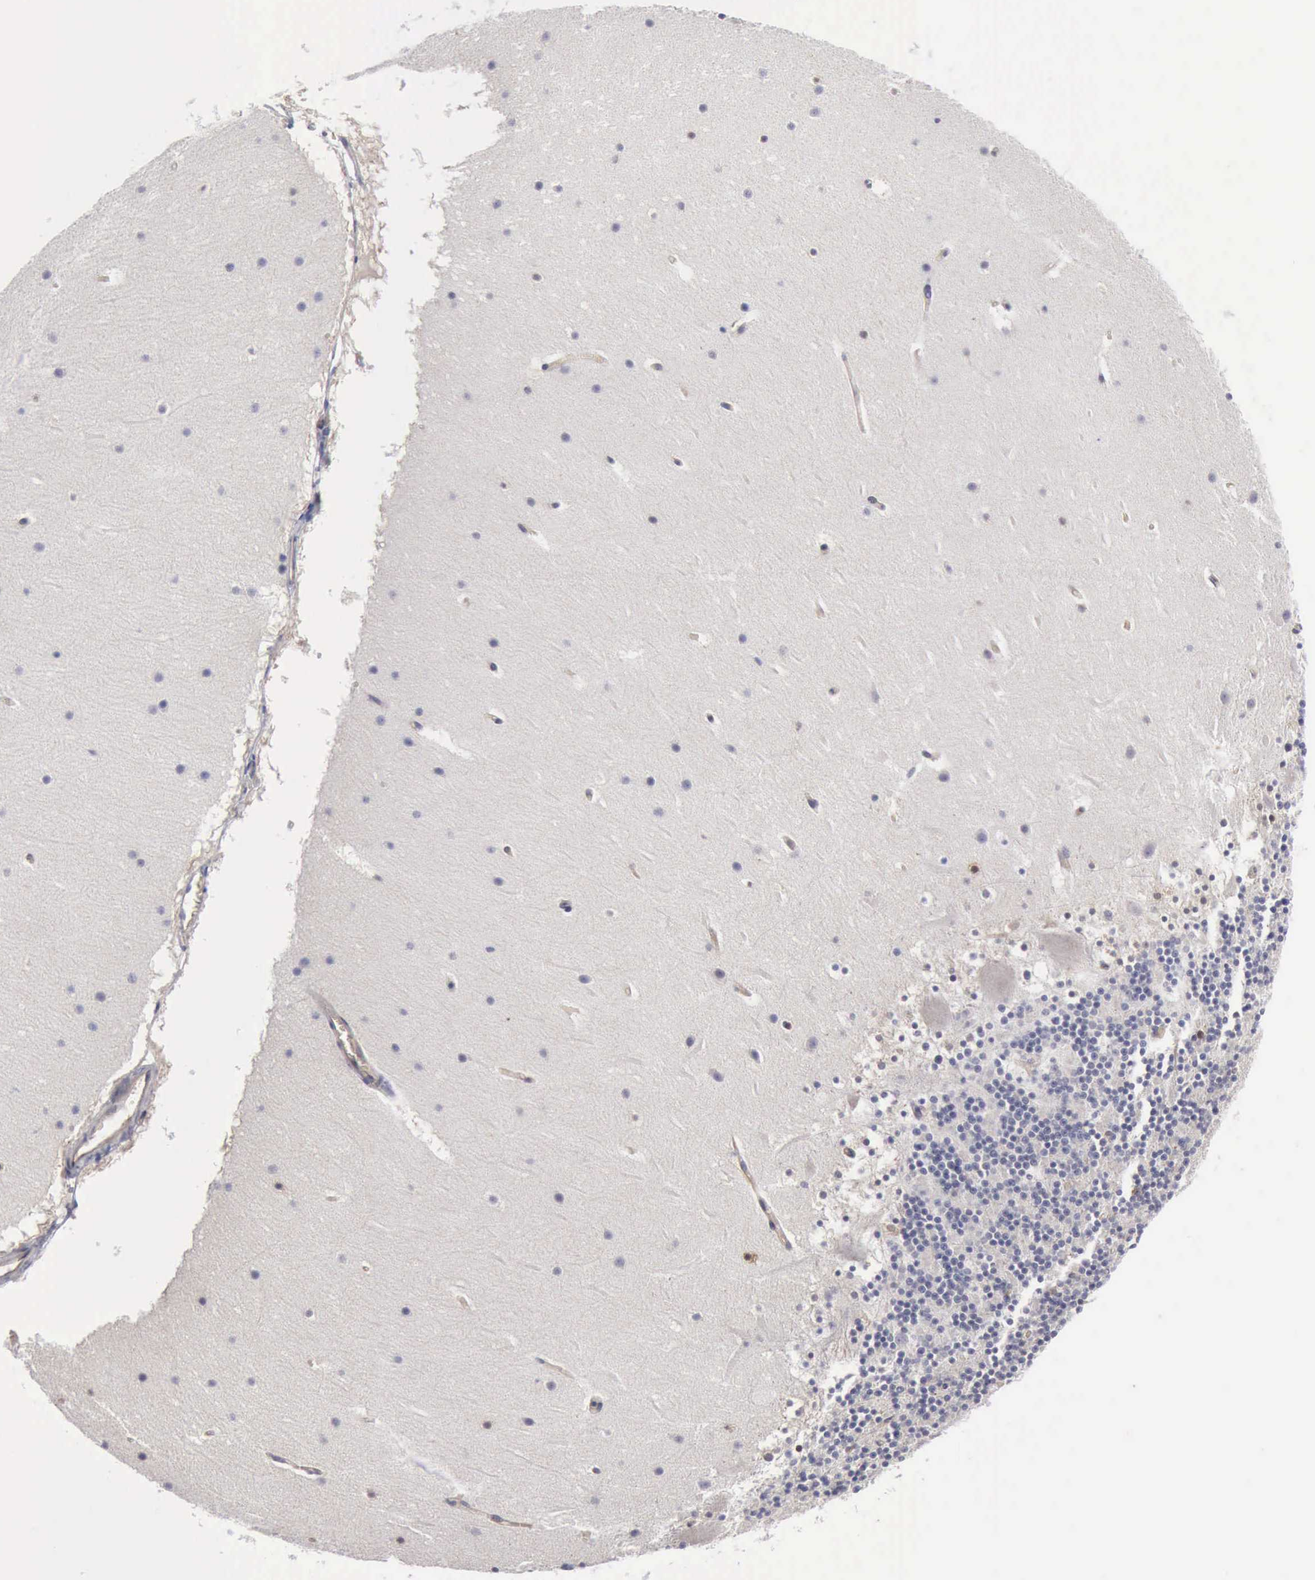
{"staining": {"intensity": "negative", "quantity": "none", "location": "none"}, "tissue": "cerebellum", "cell_type": "Cells in granular layer", "image_type": "normal", "snomed": [{"axis": "morphology", "description": "Normal tissue, NOS"}, {"axis": "topography", "description": "Cerebellum"}], "caption": "Protein analysis of normal cerebellum demonstrates no significant positivity in cells in granular layer. The staining was performed using DAB to visualize the protein expression in brown, while the nuclei were stained in blue with hematoxylin (Magnification: 20x).", "gene": "RDX", "patient": {"sex": "male", "age": 45}}